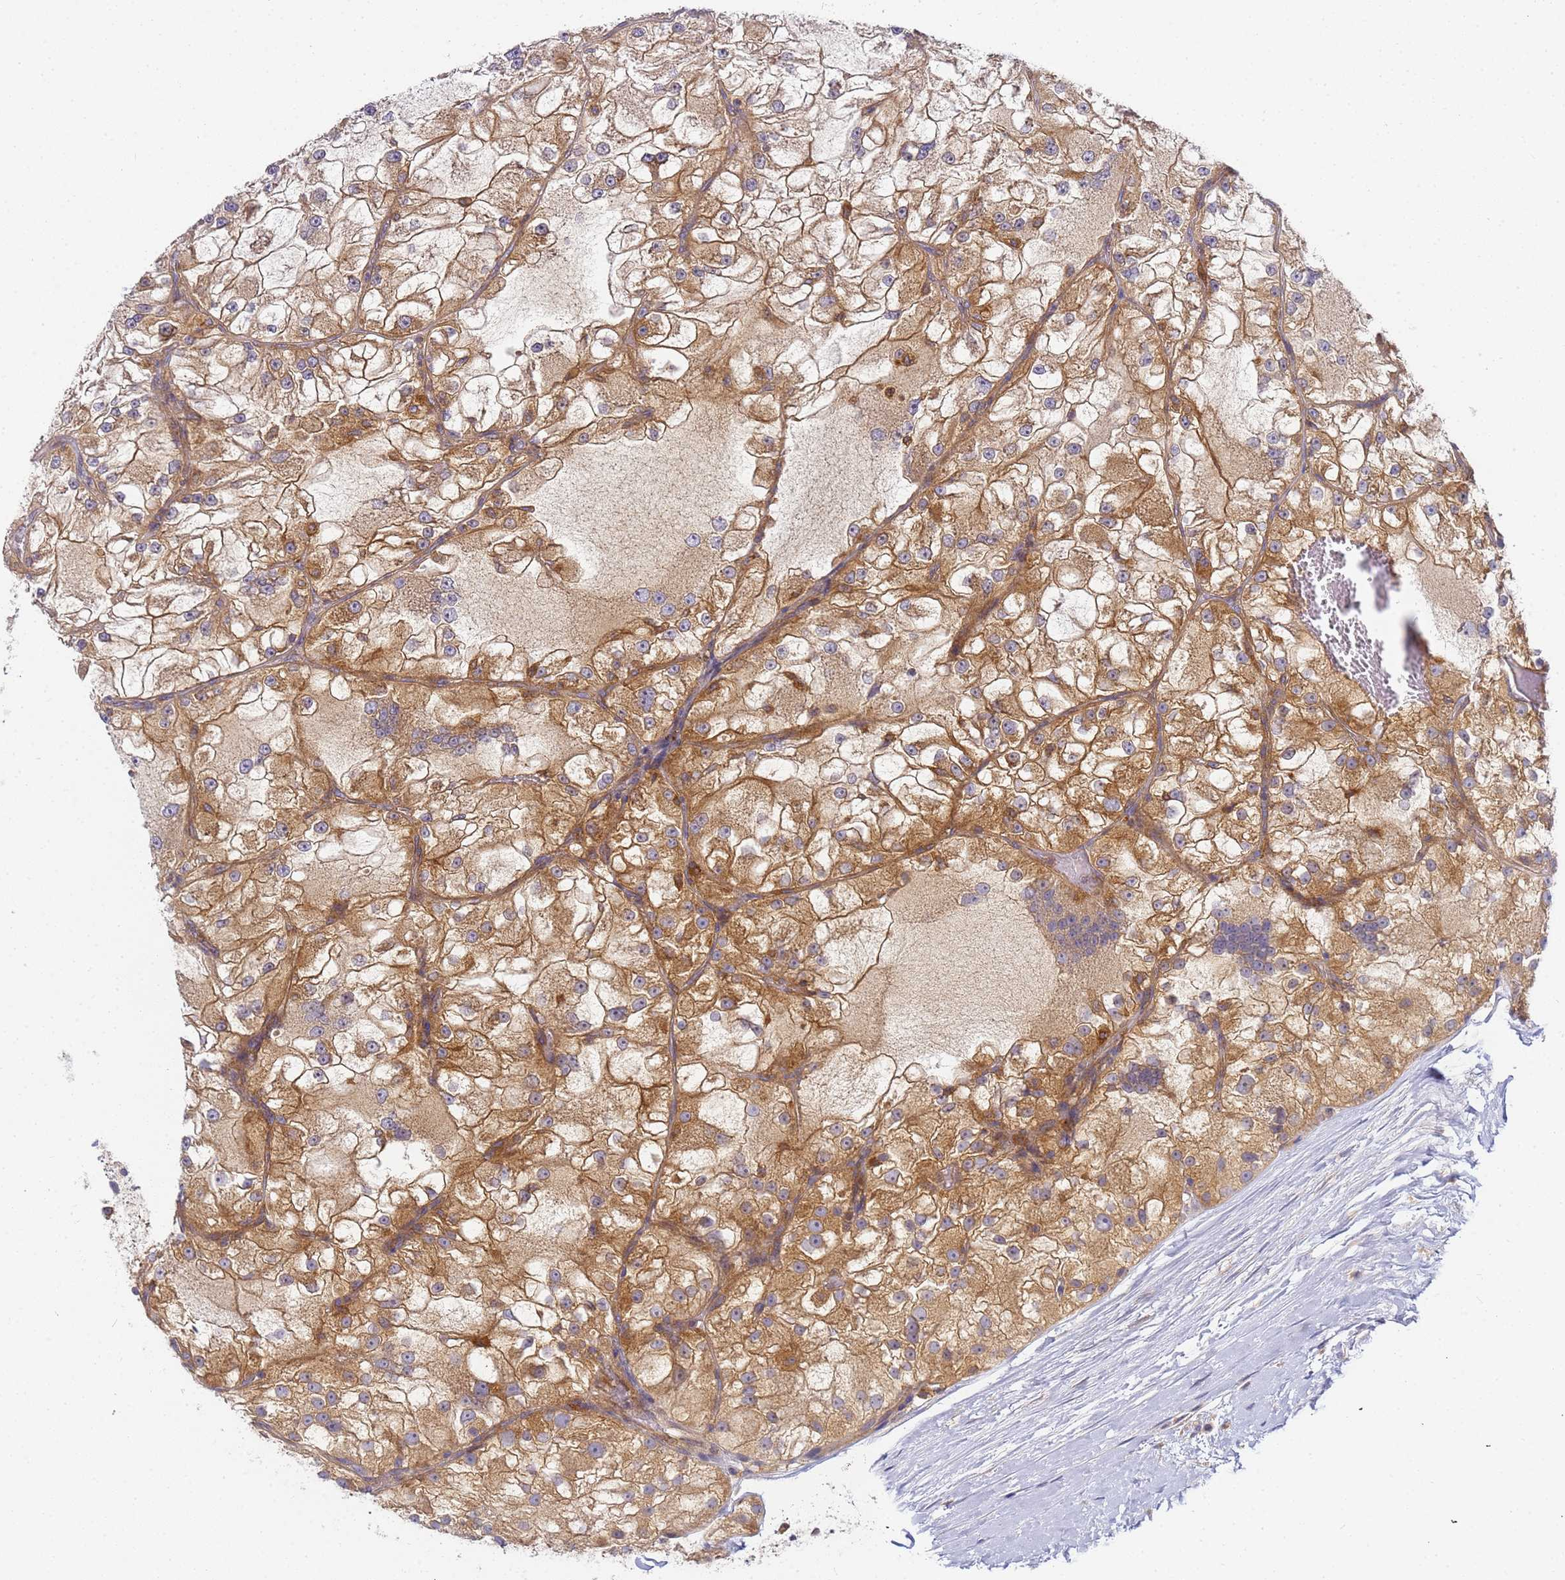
{"staining": {"intensity": "moderate", "quantity": ">75%", "location": "cytoplasmic/membranous"}, "tissue": "renal cancer", "cell_type": "Tumor cells", "image_type": "cancer", "snomed": [{"axis": "morphology", "description": "Adenocarcinoma, NOS"}, {"axis": "topography", "description": "Kidney"}], "caption": "A micrograph of human adenocarcinoma (renal) stained for a protein exhibits moderate cytoplasmic/membranous brown staining in tumor cells.", "gene": "CHM", "patient": {"sex": "female", "age": 72}}